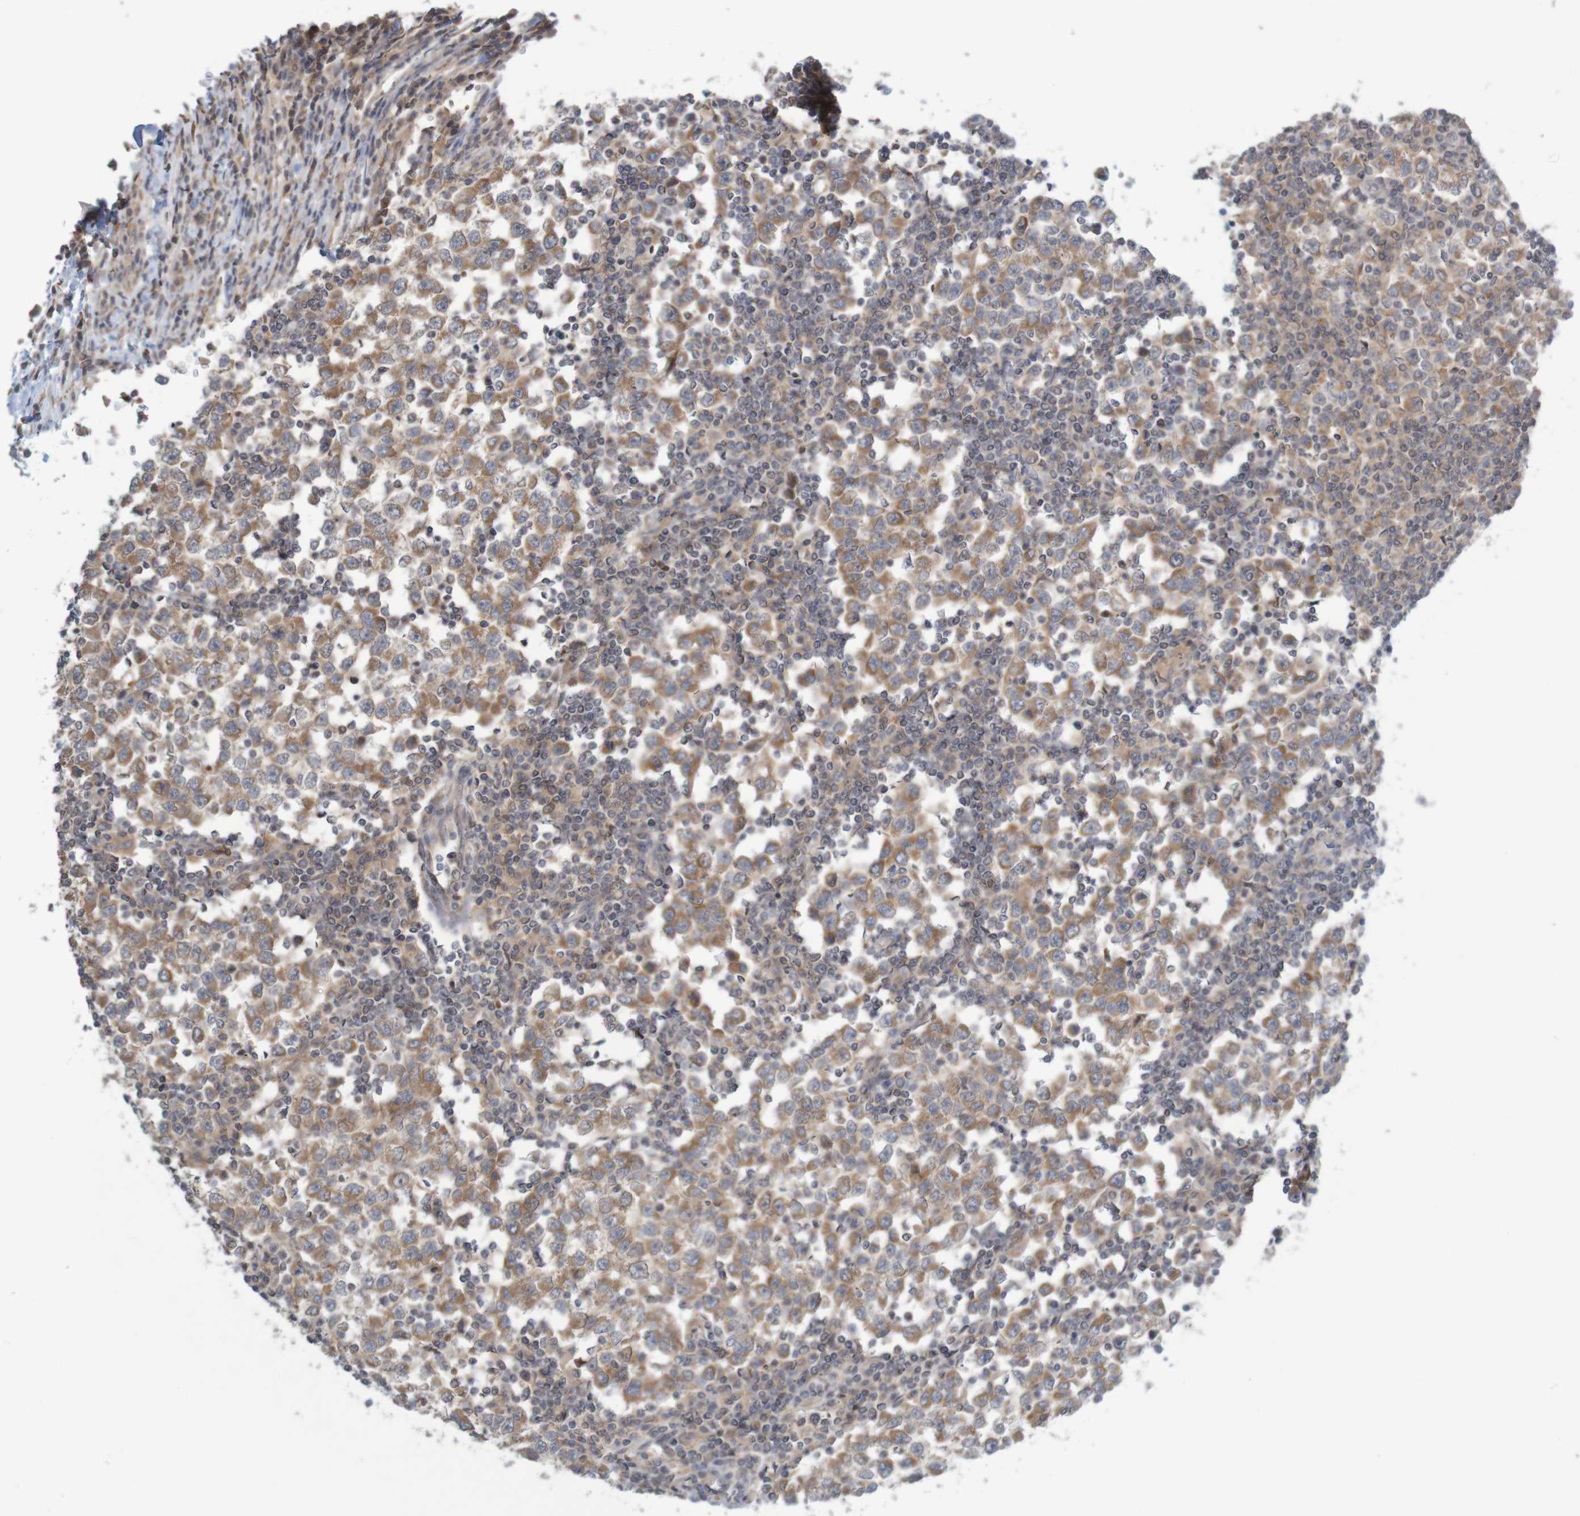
{"staining": {"intensity": "moderate", "quantity": ">75%", "location": "cytoplasmic/membranous"}, "tissue": "testis cancer", "cell_type": "Tumor cells", "image_type": "cancer", "snomed": [{"axis": "morphology", "description": "Seminoma, NOS"}, {"axis": "topography", "description": "Testis"}], "caption": "Immunohistochemistry of human seminoma (testis) exhibits medium levels of moderate cytoplasmic/membranous expression in about >75% of tumor cells.", "gene": "ANKK1", "patient": {"sex": "male", "age": 65}}